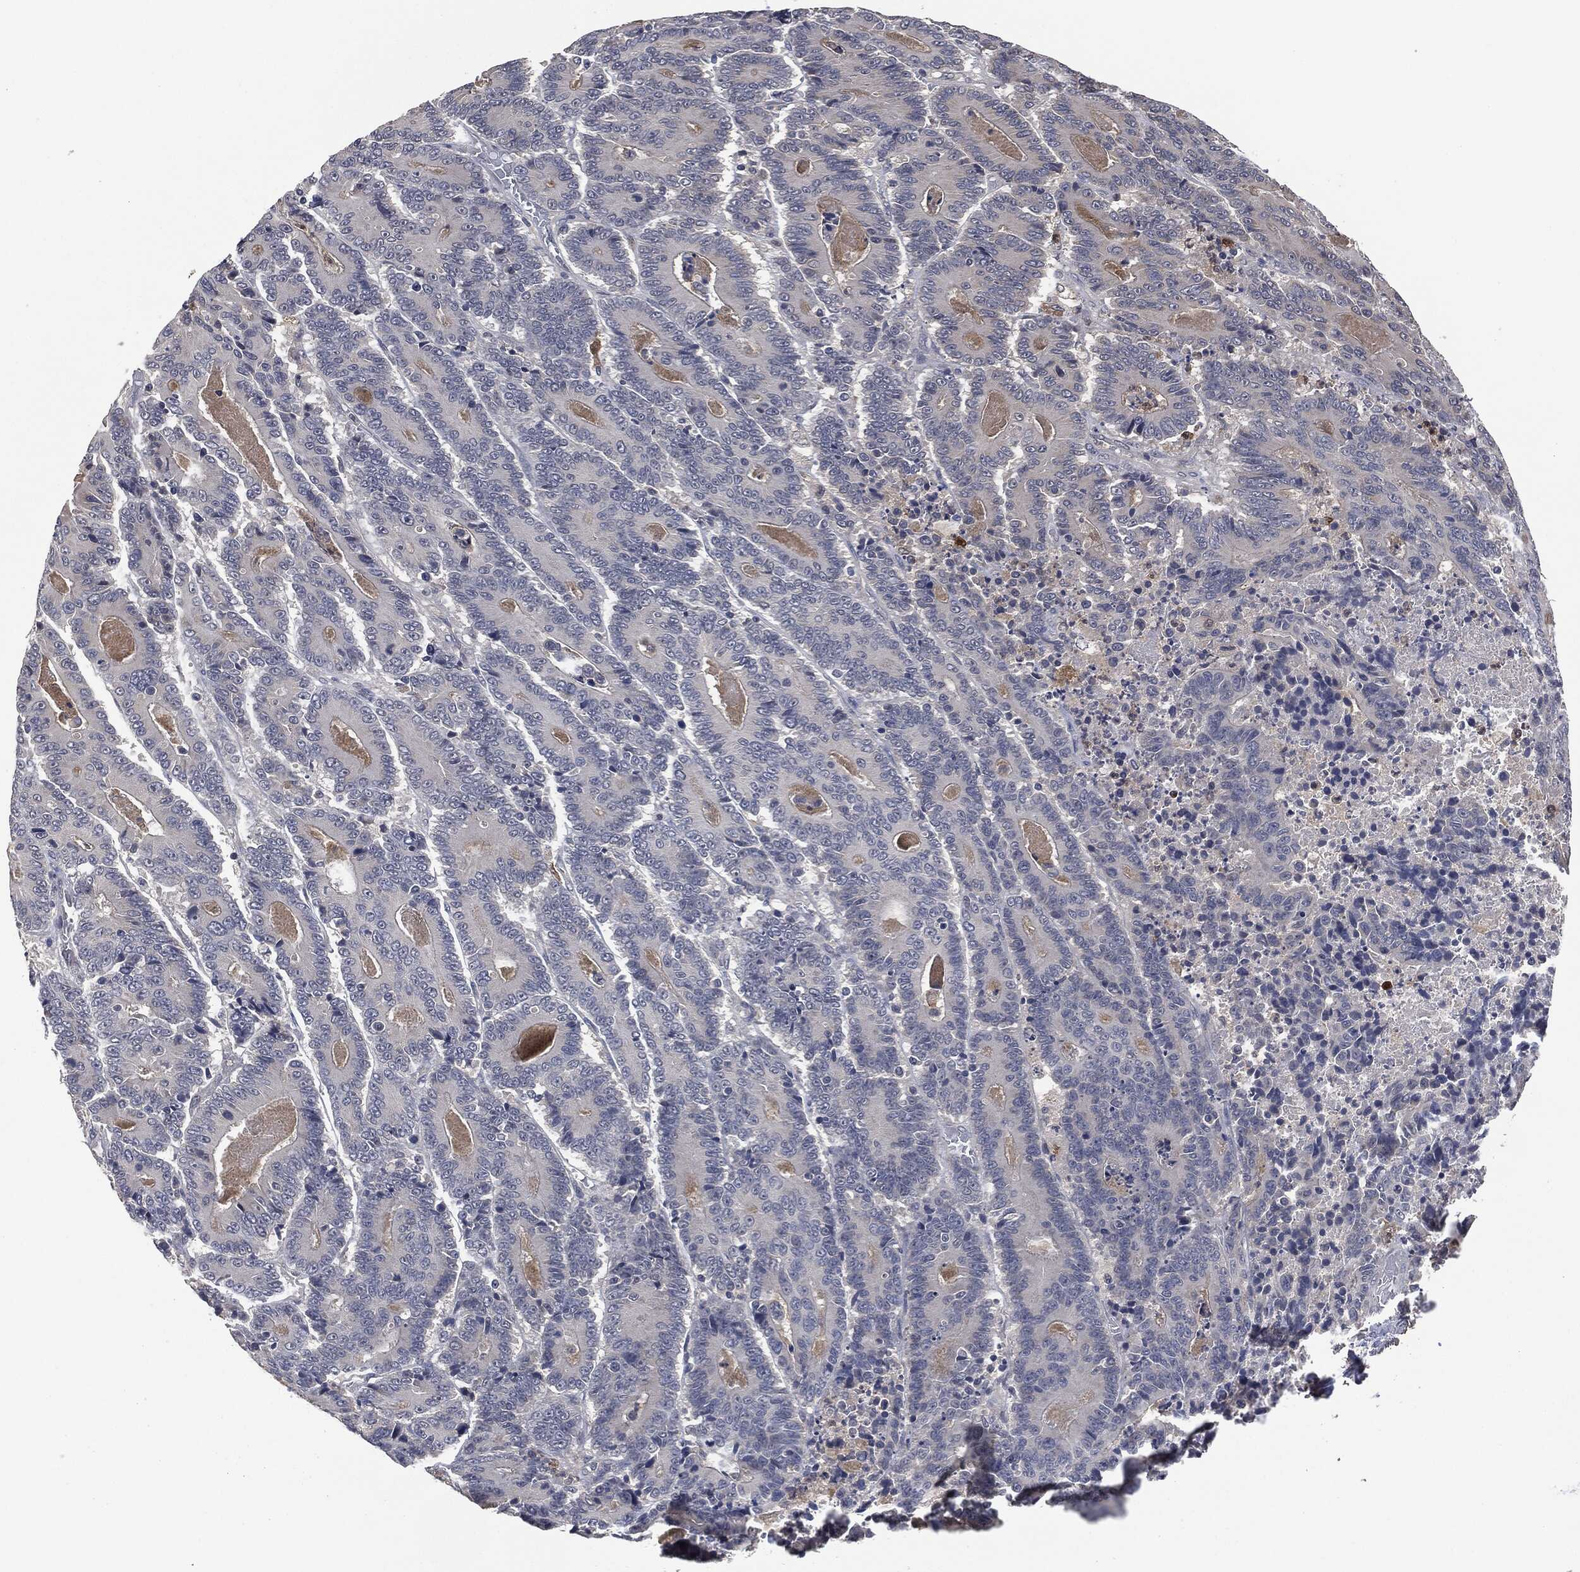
{"staining": {"intensity": "negative", "quantity": "none", "location": "none"}, "tissue": "colorectal cancer", "cell_type": "Tumor cells", "image_type": "cancer", "snomed": [{"axis": "morphology", "description": "Adenocarcinoma, NOS"}, {"axis": "topography", "description": "Colon"}], "caption": "Protein analysis of adenocarcinoma (colorectal) demonstrates no significant positivity in tumor cells.", "gene": "IL1RN", "patient": {"sex": "male", "age": 83}}